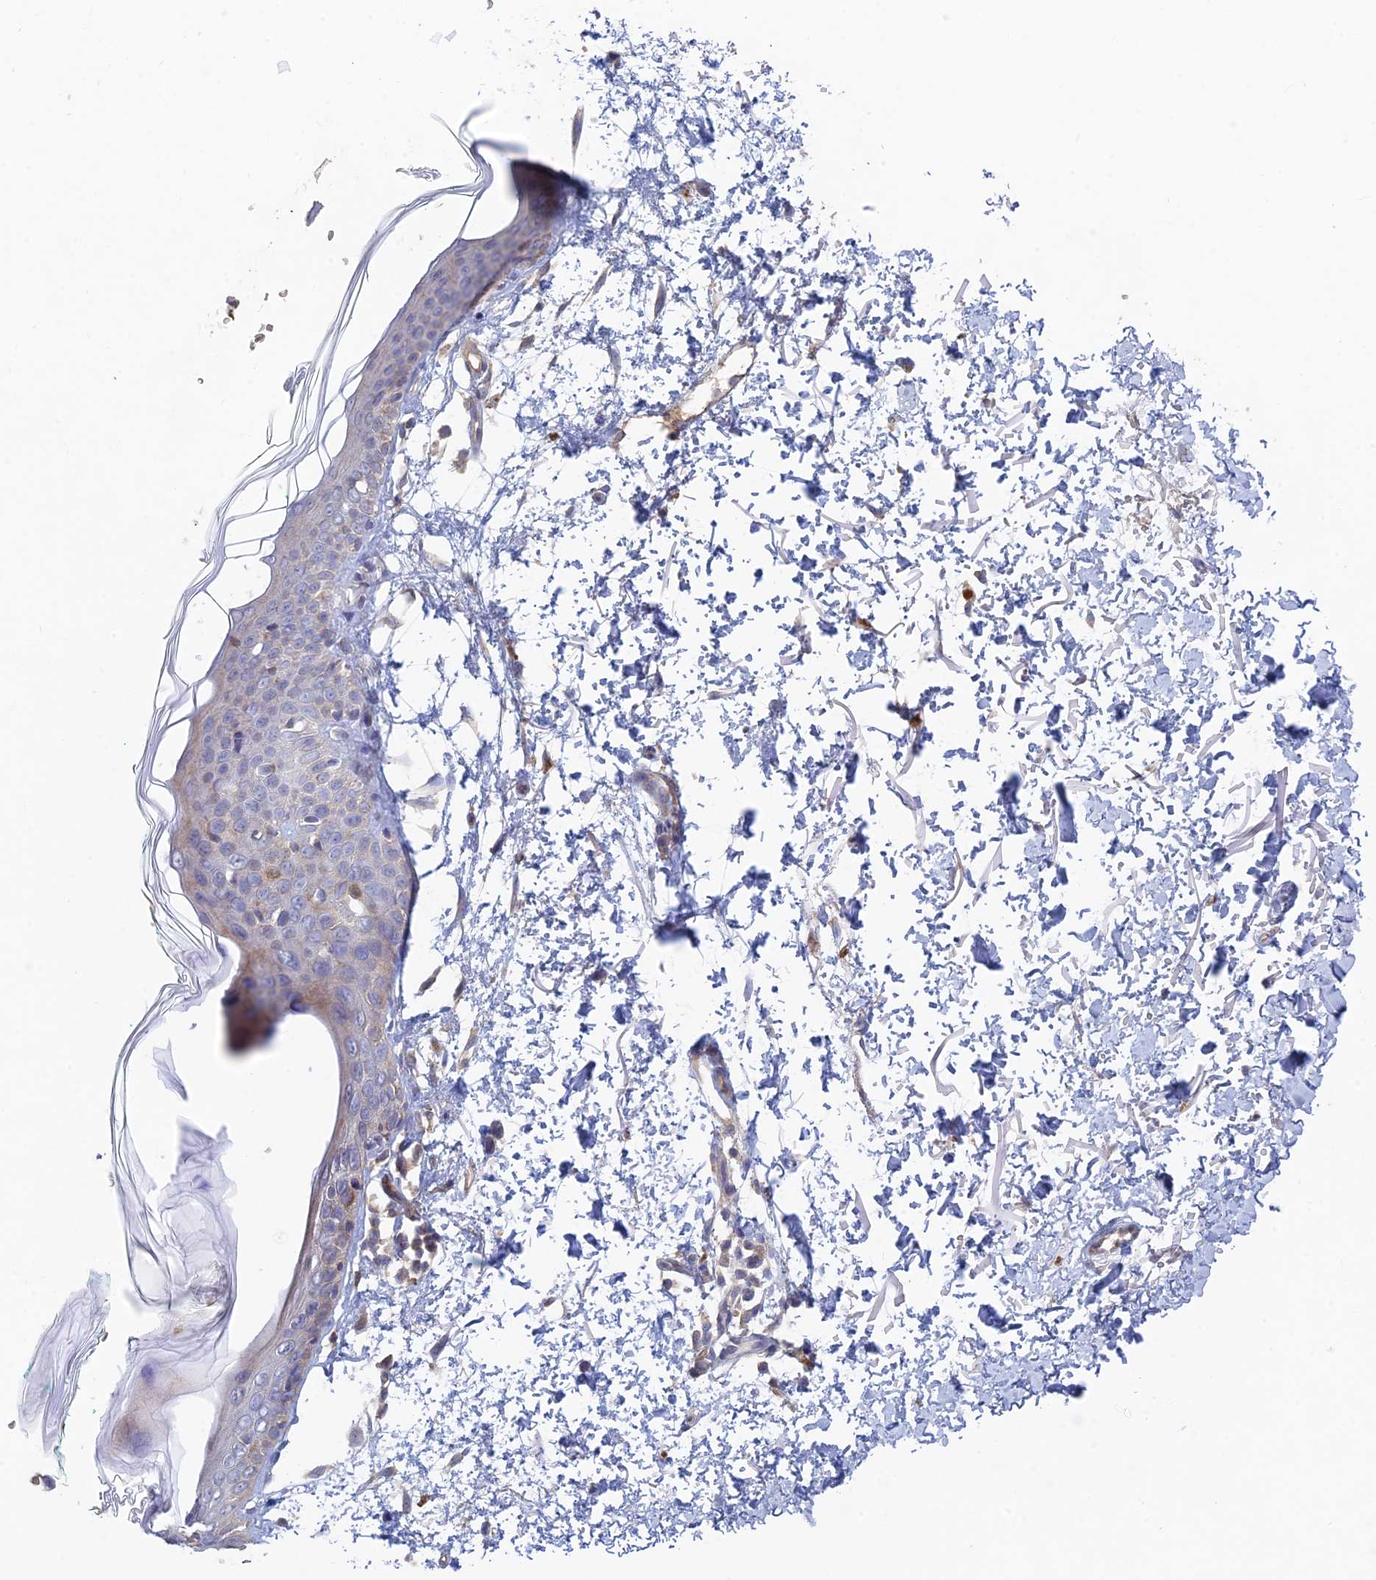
{"staining": {"intensity": "negative", "quantity": "none", "location": "none"}, "tissue": "skin", "cell_type": "Fibroblasts", "image_type": "normal", "snomed": [{"axis": "morphology", "description": "Normal tissue, NOS"}, {"axis": "topography", "description": "Skin"}], "caption": "An immunohistochemistry image of normal skin is shown. There is no staining in fibroblasts of skin. Brightfield microscopy of immunohistochemistry stained with DAB (brown) and hematoxylin (blue), captured at high magnification.", "gene": "ARRDC1", "patient": {"sex": "male", "age": 66}}